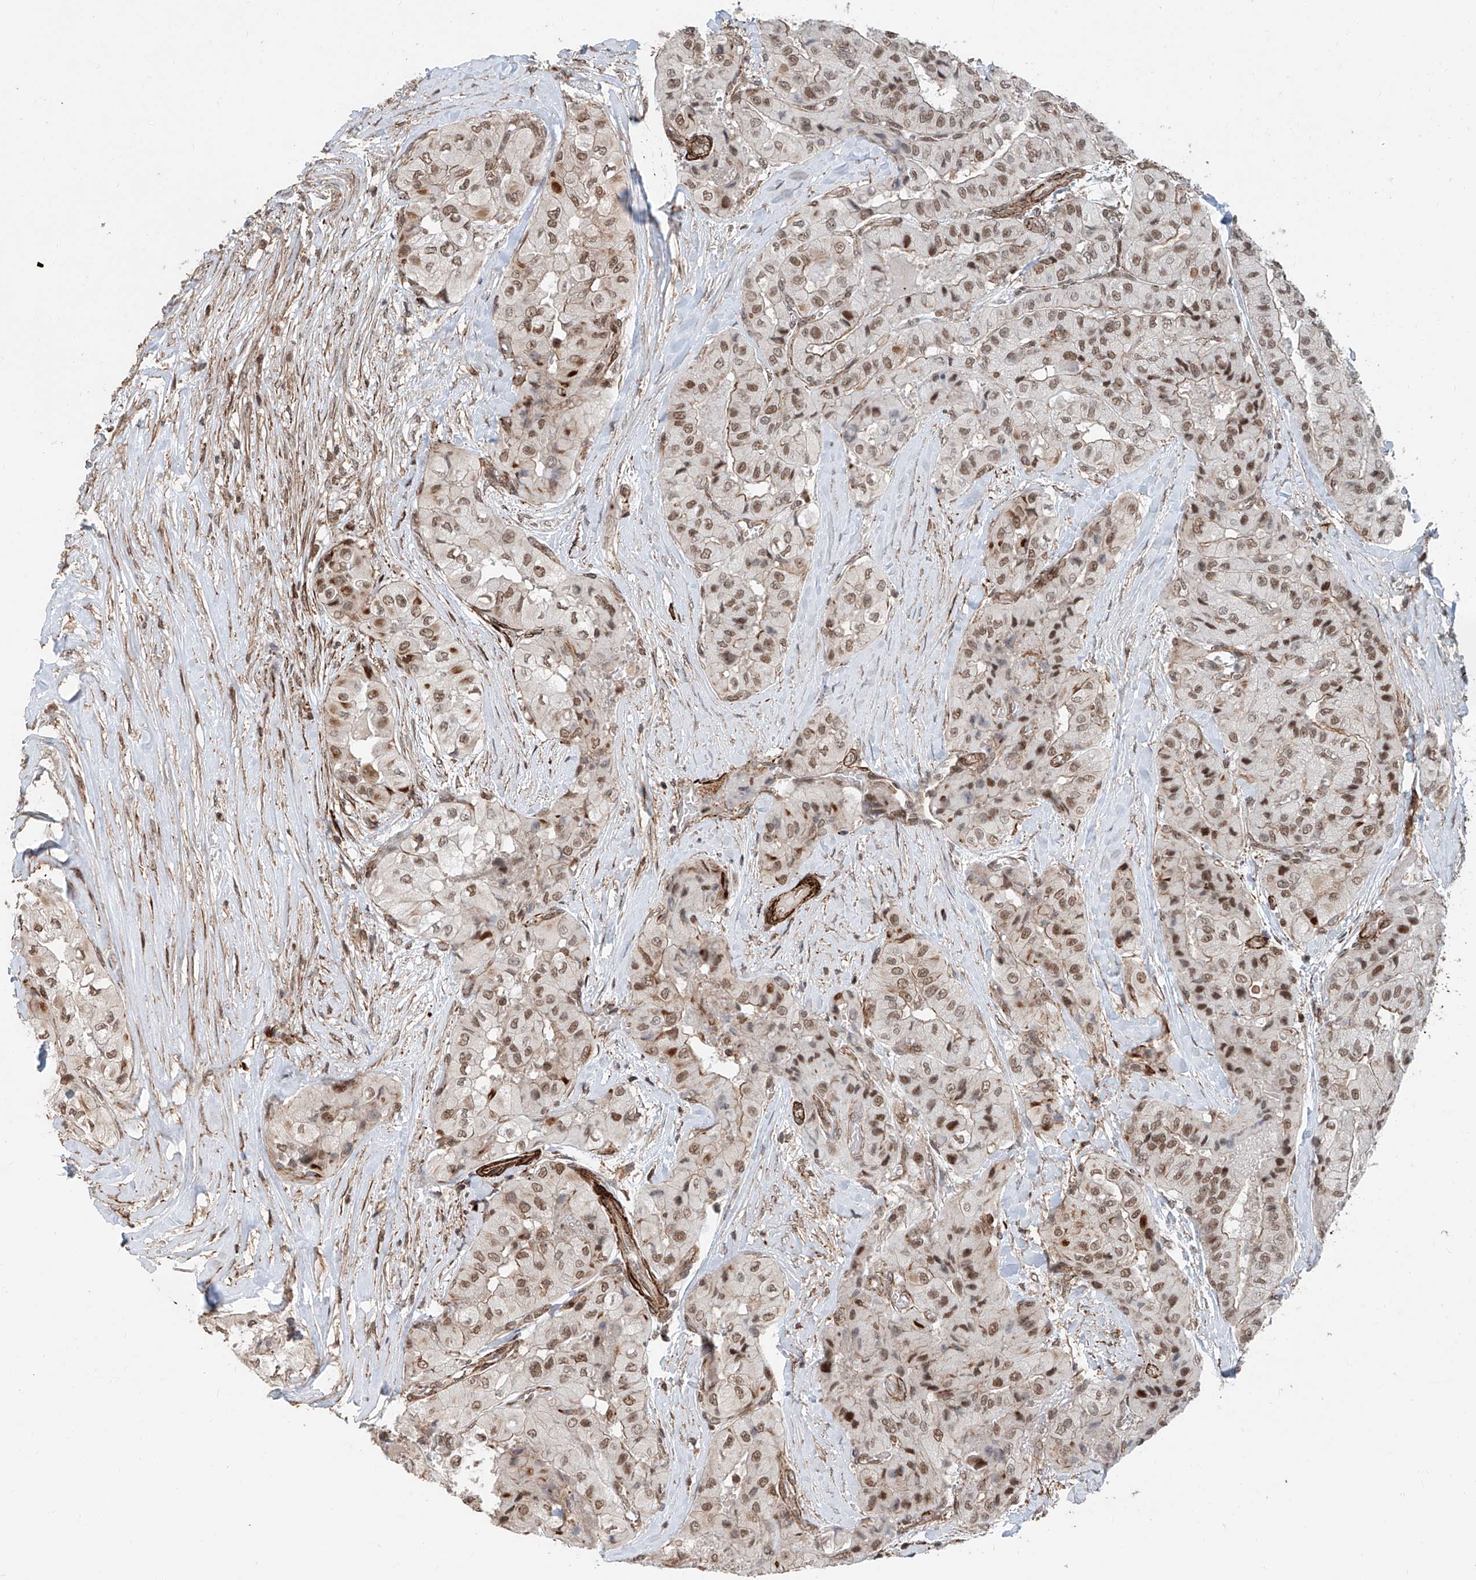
{"staining": {"intensity": "moderate", "quantity": ">75%", "location": "cytoplasmic/membranous,nuclear"}, "tissue": "thyroid cancer", "cell_type": "Tumor cells", "image_type": "cancer", "snomed": [{"axis": "morphology", "description": "Papillary adenocarcinoma, NOS"}, {"axis": "topography", "description": "Thyroid gland"}], "caption": "Human thyroid cancer (papillary adenocarcinoma) stained with a brown dye shows moderate cytoplasmic/membranous and nuclear positive staining in approximately >75% of tumor cells.", "gene": "SDE2", "patient": {"sex": "female", "age": 59}}